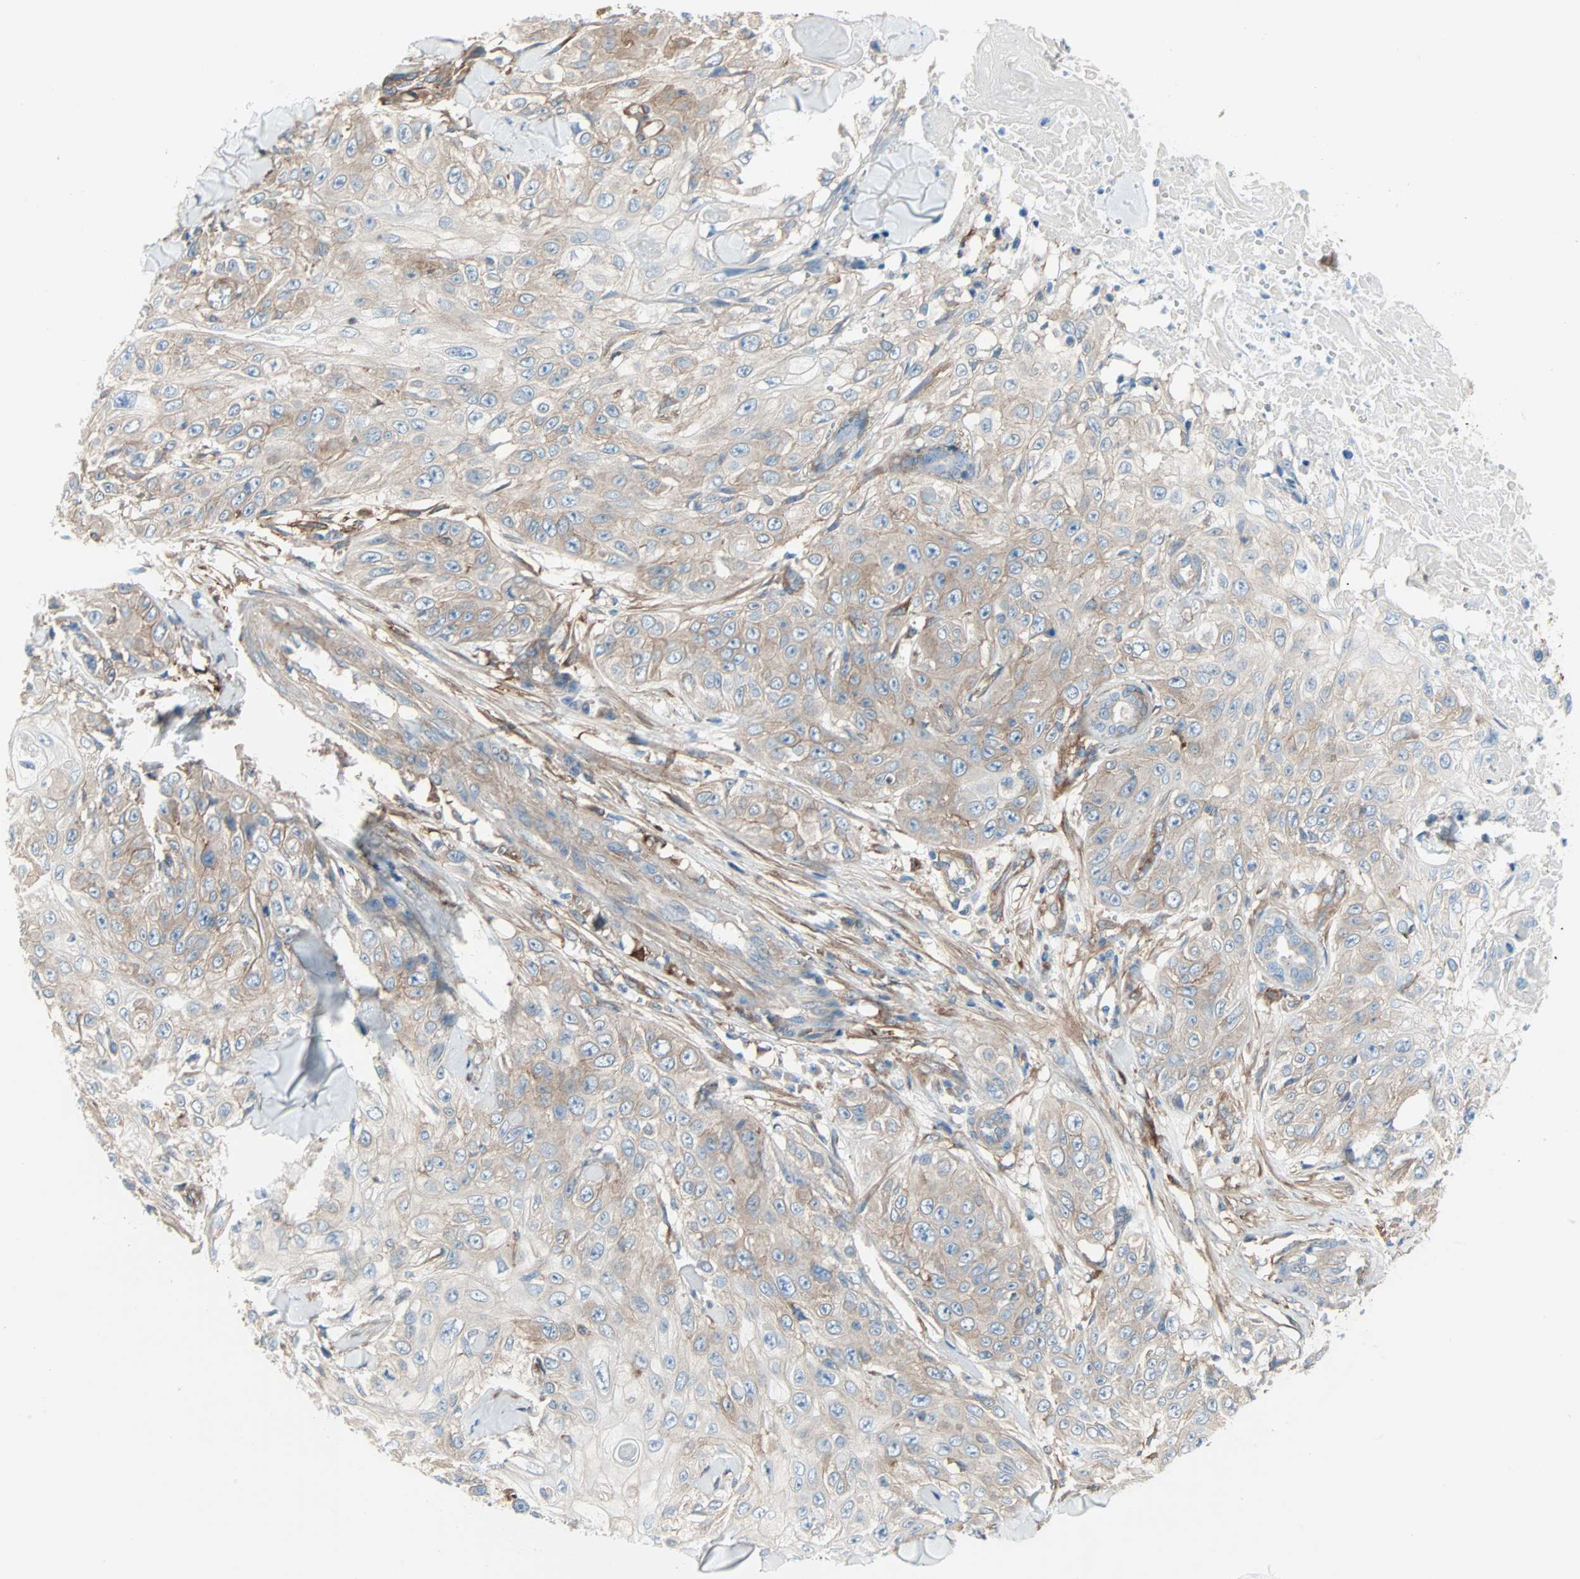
{"staining": {"intensity": "weak", "quantity": ">75%", "location": "cytoplasmic/membranous"}, "tissue": "skin cancer", "cell_type": "Tumor cells", "image_type": "cancer", "snomed": [{"axis": "morphology", "description": "Squamous cell carcinoma, NOS"}, {"axis": "topography", "description": "Skin"}], "caption": "This photomicrograph demonstrates immunohistochemistry (IHC) staining of human skin squamous cell carcinoma, with low weak cytoplasmic/membranous expression in about >75% of tumor cells.", "gene": "EPB41L2", "patient": {"sex": "male", "age": 86}}